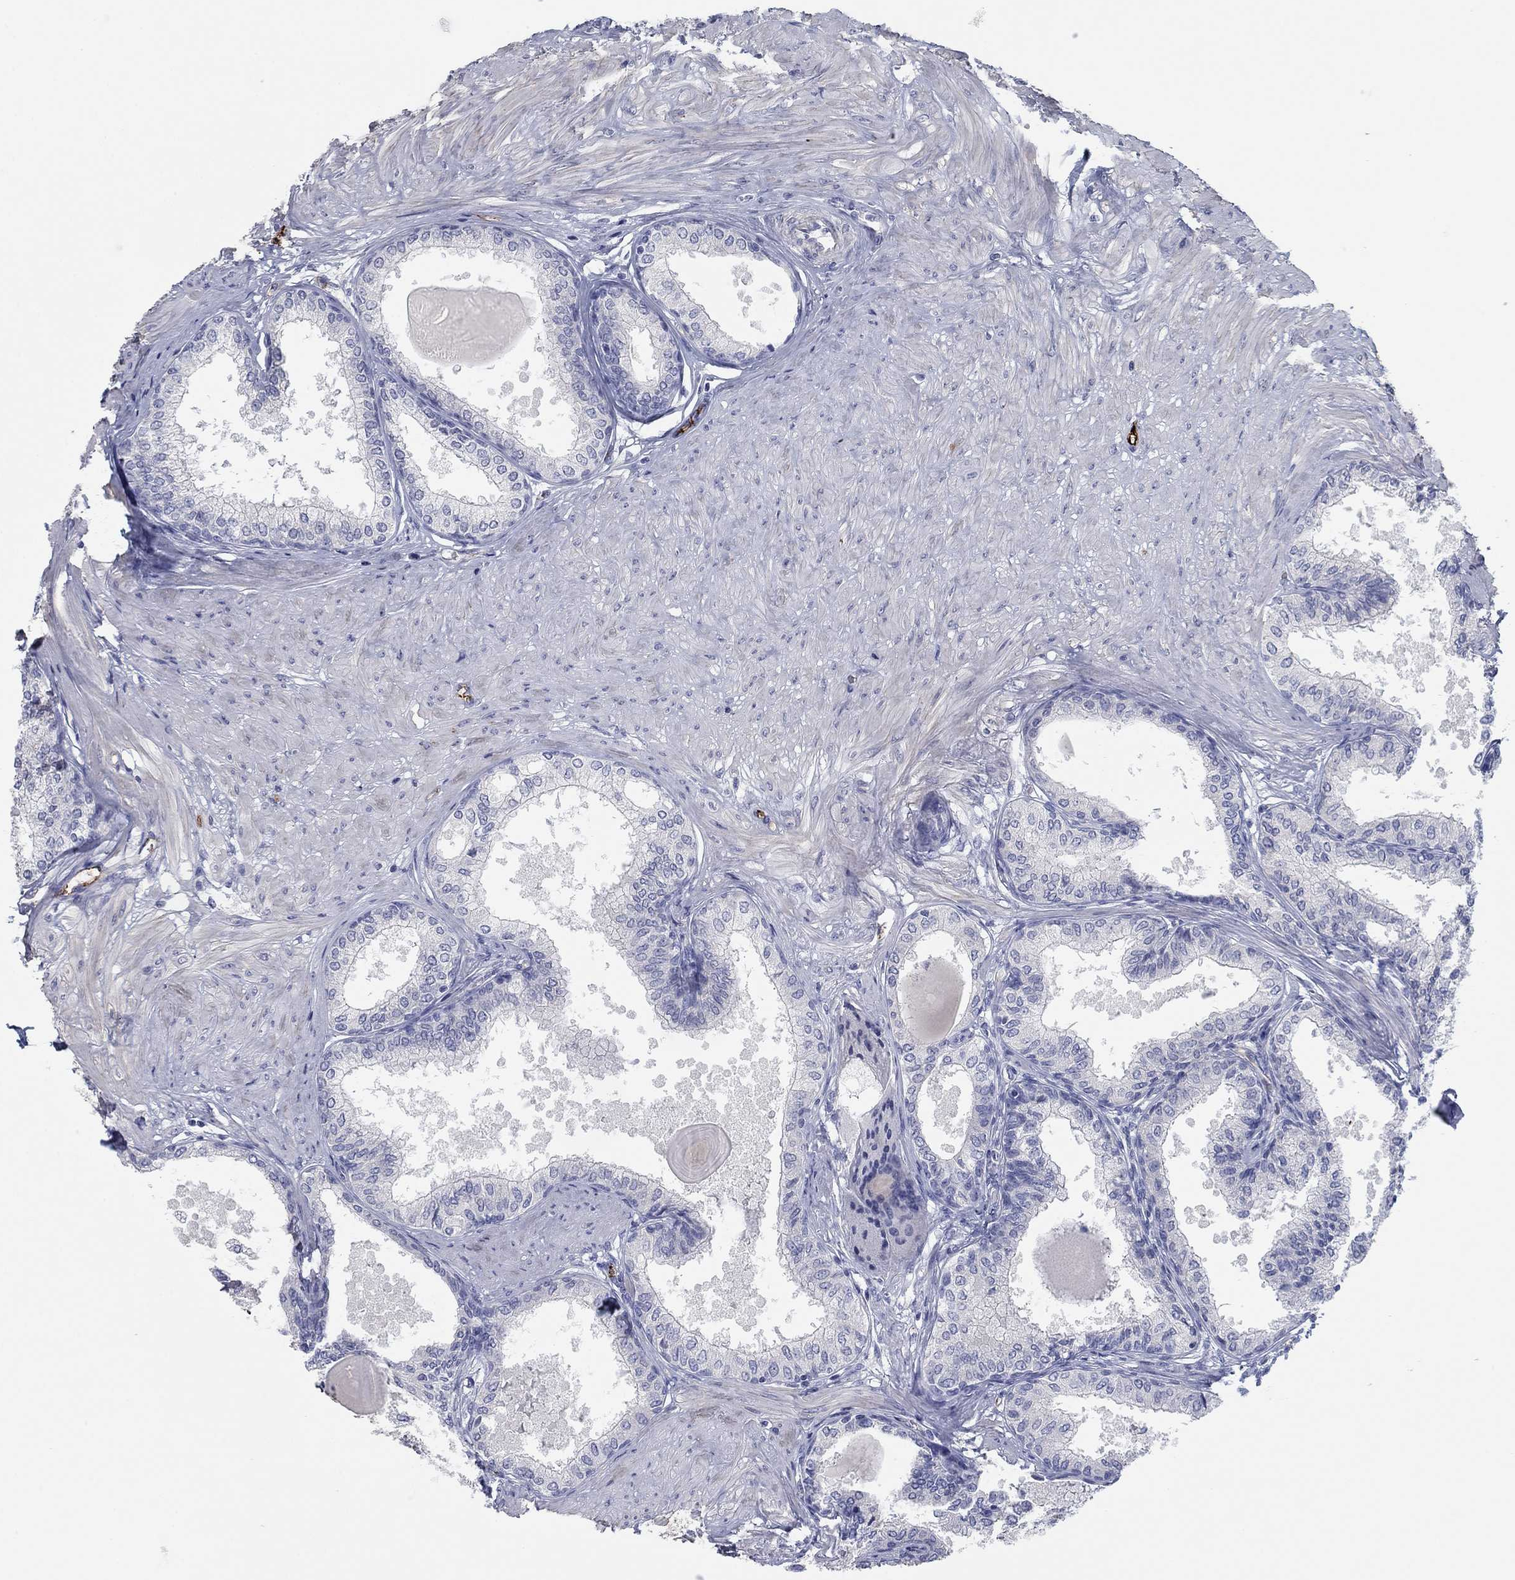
{"staining": {"intensity": "negative", "quantity": "none", "location": "none"}, "tissue": "prostate", "cell_type": "Glandular cells", "image_type": "normal", "snomed": [{"axis": "morphology", "description": "Normal tissue, NOS"}, {"axis": "topography", "description": "Prostate"}], "caption": "Immunohistochemistry histopathology image of benign prostate stained for a protein (brown), which displays no staining in glandular cells.", "gene": "APOC3", "patient": {"sex": "male", "age": 63}}